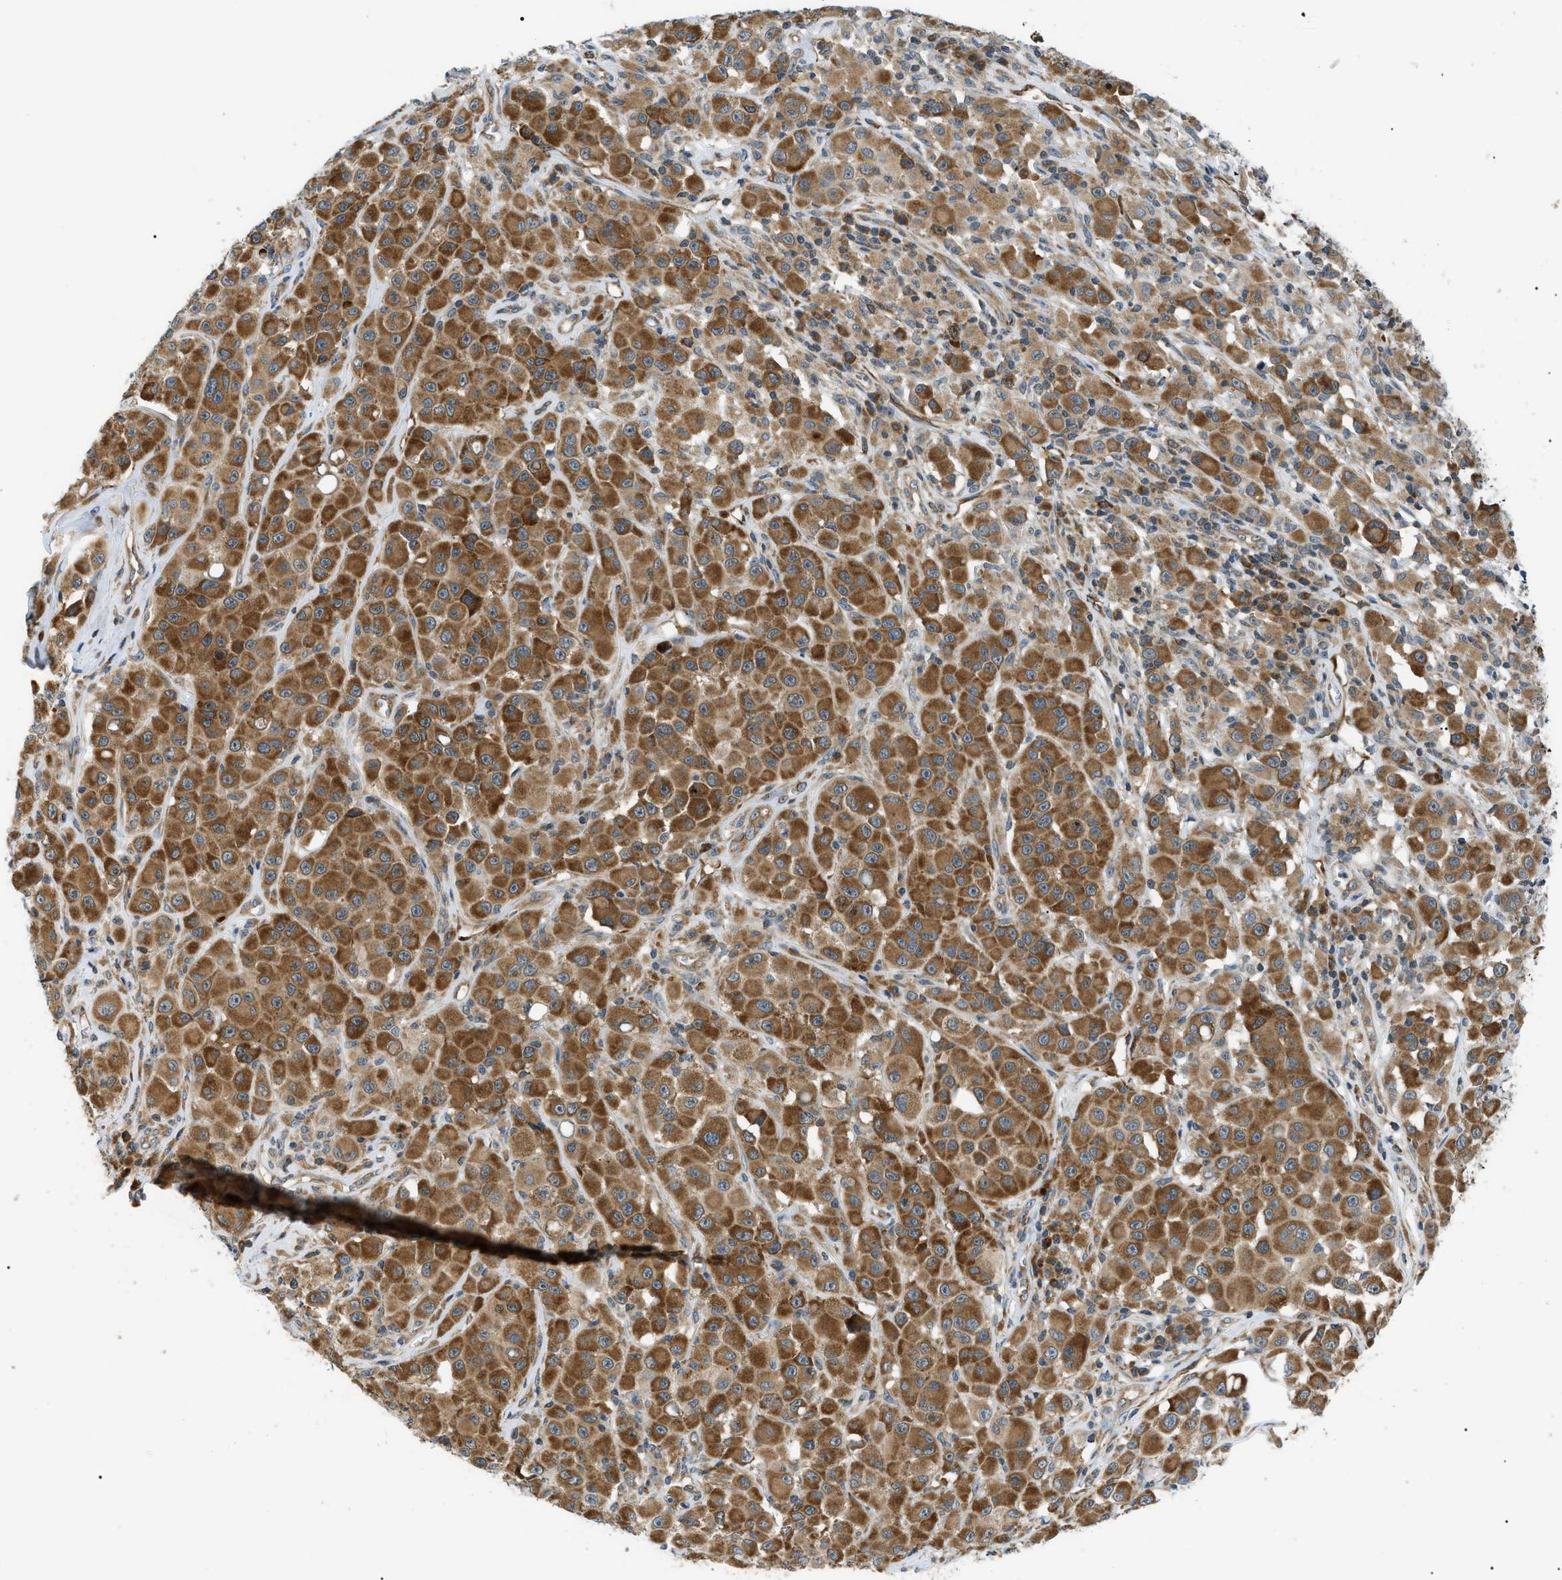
{"staining": {"intensity": "moderate", "quantity": ">75%", "location": "cytoplasmic/membranous"}, "tissue": "melanoma", "cell_type": "Tumor cells", "image_type": "cancer", "snomed": [{"axis": "morphology", "description": "Malignant melanoma, NOS"}, {"axis": "topography", "description": "Skin"}], "caption": "Melanoma stained for a protein exhibits moderate cytoplasmic/membranous positivity in tumor cells.", "gene": "SRPK1", "patient": {"sex": "male", "age": 84}}